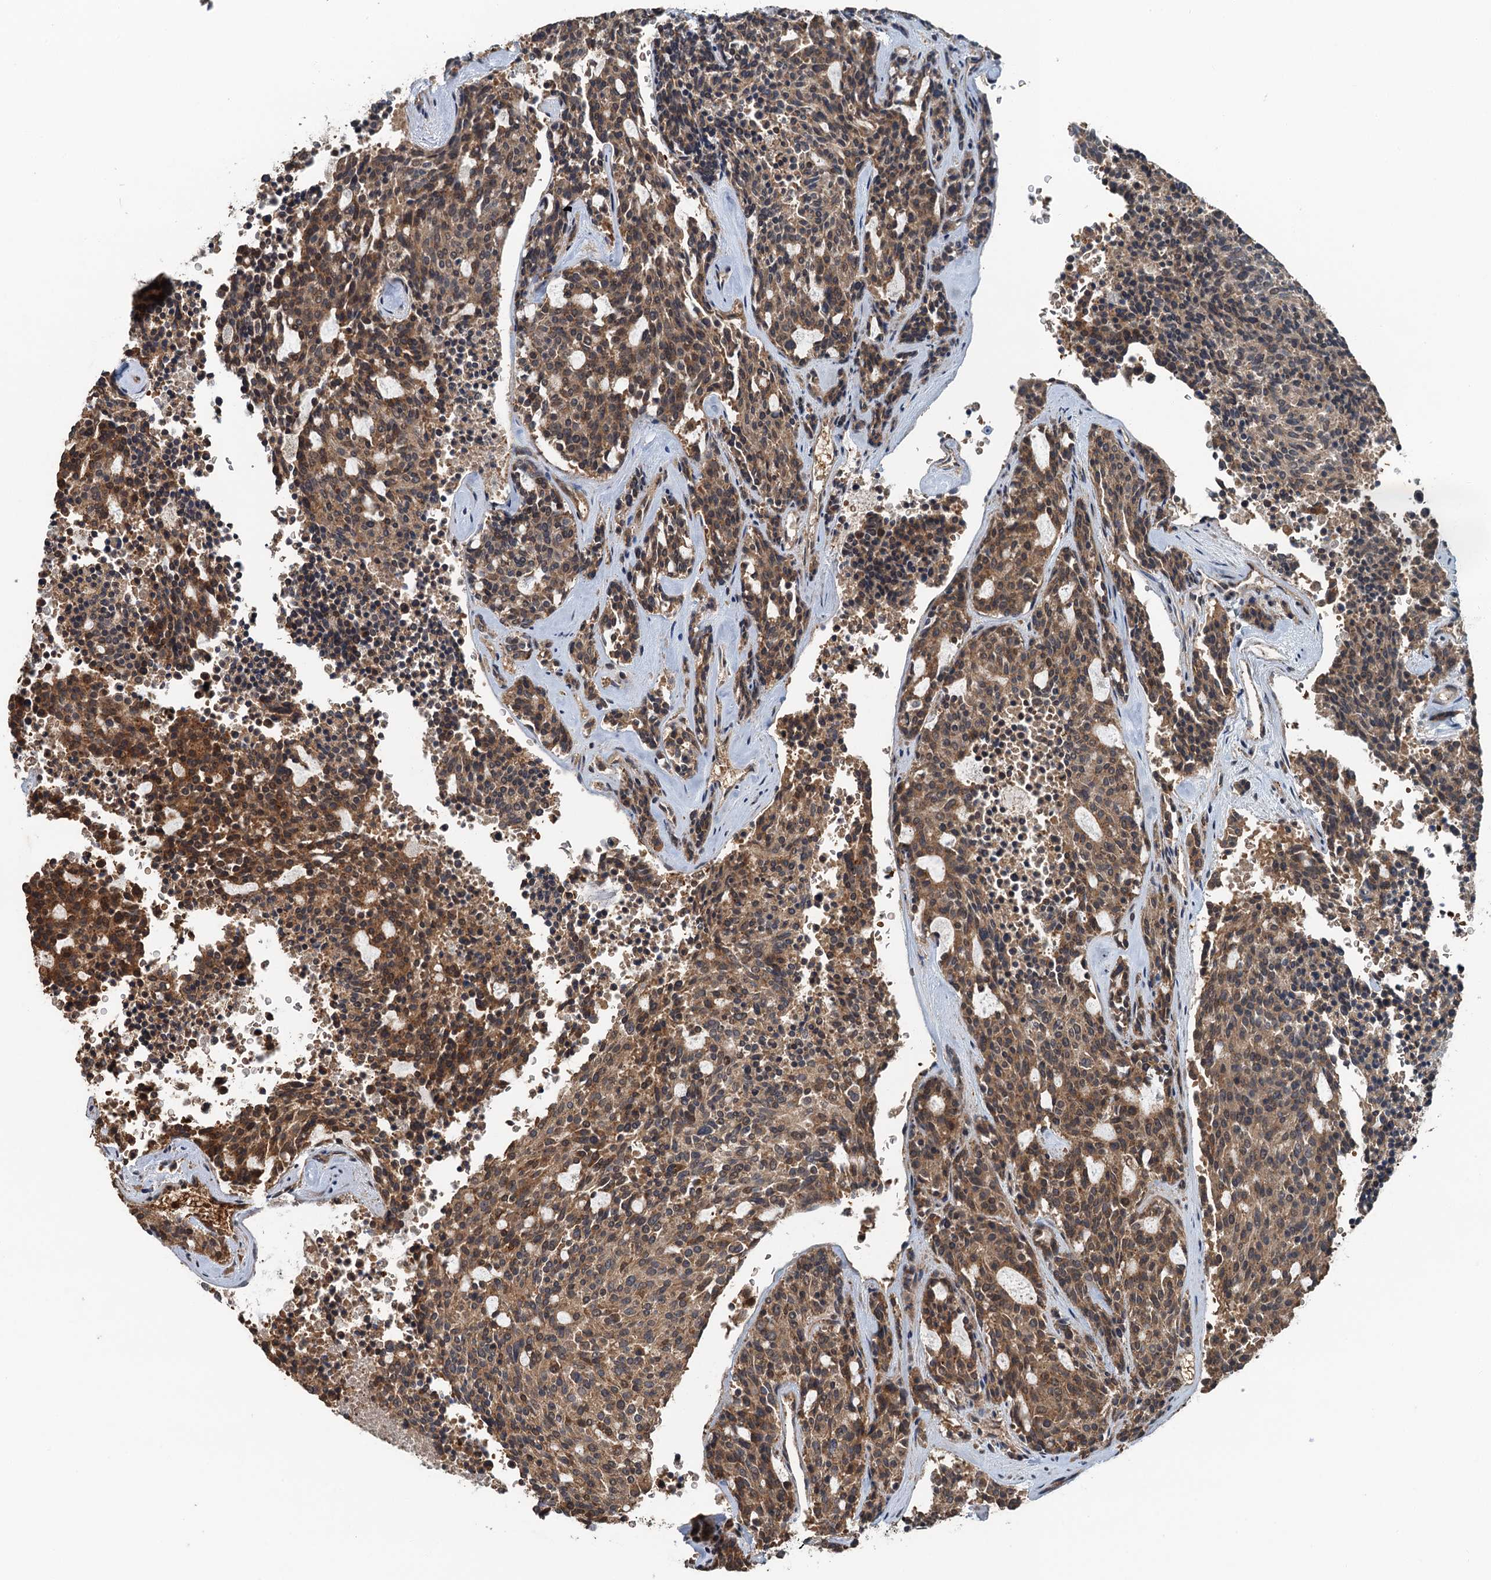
{"staining": {"intensity": "moderate", "quantity": ">75%", "location": "cytoplasmic/membranous"}, "tissue": "carcinoid", "cell_type": "Tumor cells", "image_type": "cancer", "snomed": [{"axis": "morphology", "description": "Carcinoid, malignant, NOS"}, {"axis": "topography", "description": "Pancreas"}], "caption": "A medium amount of moderate cytoplasmic/membranous expression is seen in about >75% of tumor cells in carcinoid tissue.", "gene": "SNX32", "patient": {"sex": "female", "age": 54}}